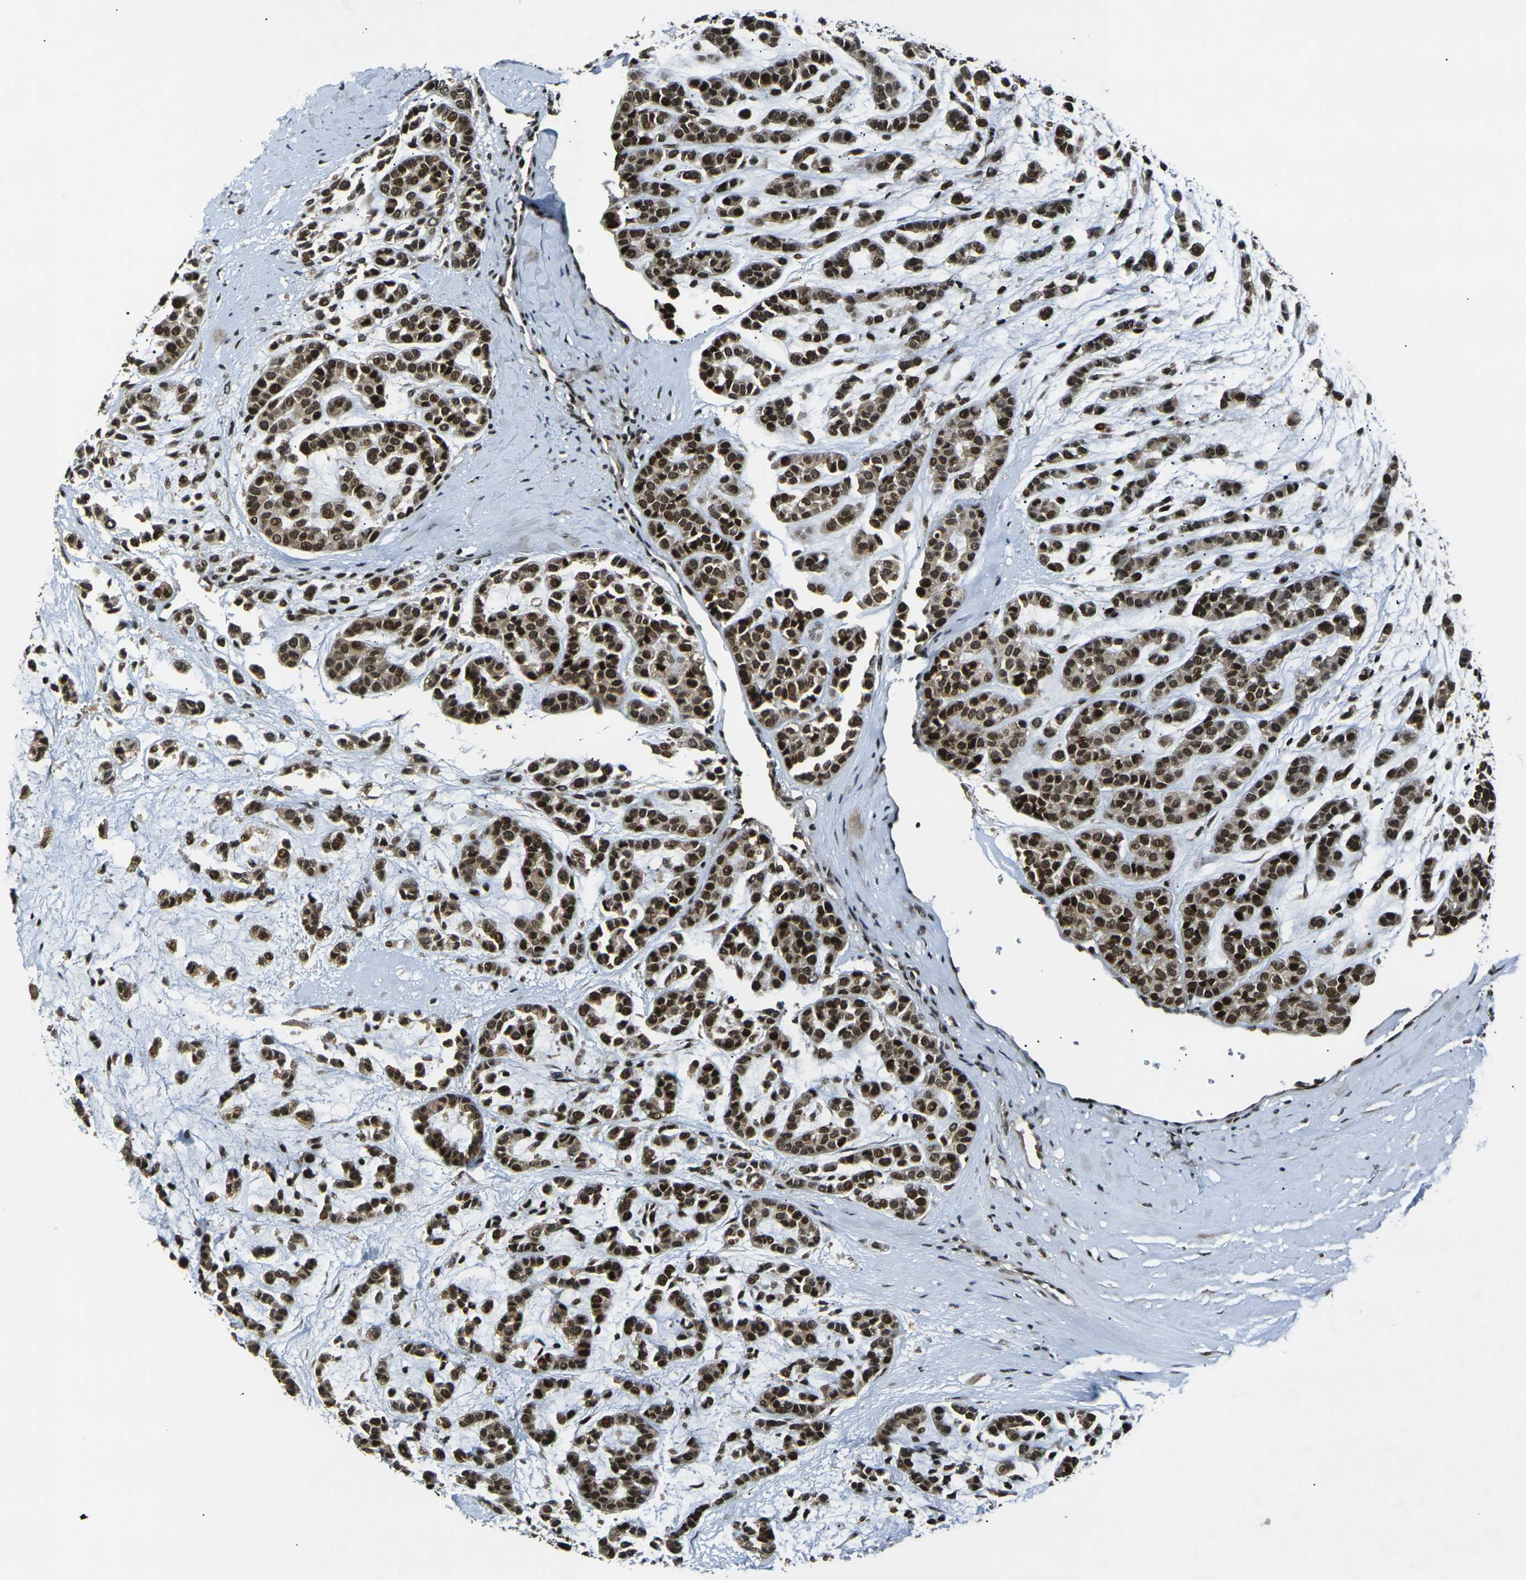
{"staining": {"intensity": "strong", "quantity": ">75%", "location": "cytoplasmic/membranous,nuclear"}, "tissue": "head and neck cancer", "cell_type": "Tumor cells", "image_type": "cancer", "snomed": [{"axis": "morphology", "description": "Adenocarcinoma, NOS"}, {"axis": "morphology", "description": "Adenoma, NOS"}, {"axis": "topography", "description": "Head-Neck"}], "caption": "Immunohistochemistry staining of head and neck cancer (adenocarcinoma), which shows high levels of strong cytoplasmic/membranous and nuclear staining in about >75% of tumor cells indicating strong cytoplasmic/membranous and nuclear protein positivity. The staining was performed using DAB (brown) for protein detection and nuclei were counterstained in hematoxylin (blue).", "gene": "ACTL6A", "patient": {"sex": "female", "age": 55}}